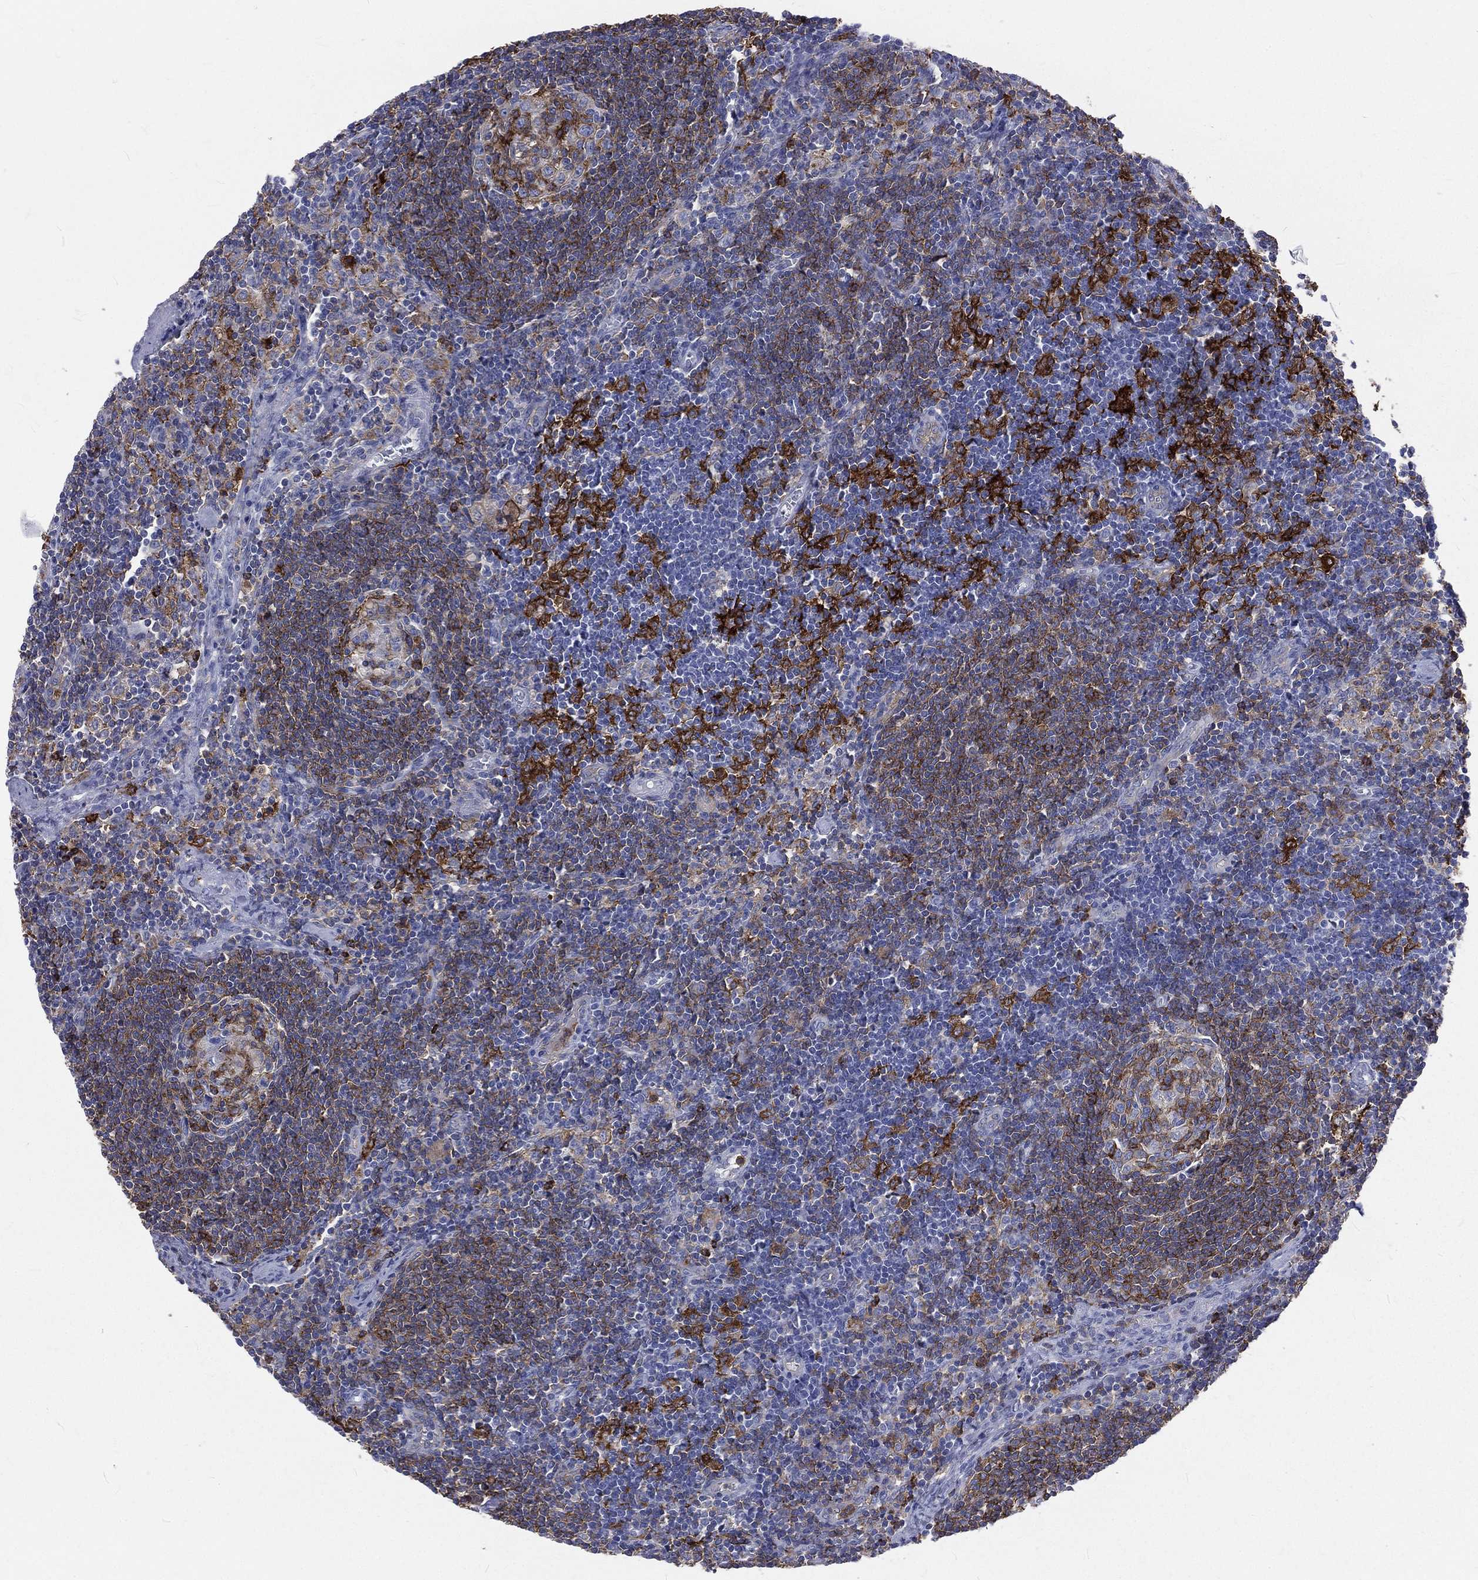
{"staining": {"intensity": "strong", "quantity": "<25%", "location": "cytoplasmic/membranous"}, "tissue": "lymph node", "cell_type": "Germinal center cells", "image_type": "normal", "snomed": [{"axis": "morphology", "description": "Normal tissue, NOS"}, {"axis": "morphology", "description": "Adenocarcinoma, NOS"}, {"axis": "topography", "description": "Lymph node"}, {"axis": "topography", "description": "Pancreas"}], "caption": "Brown immunohistochemical staining in benign human lymph node shows strong cytoplasmic/membranous expression in about <25% of germinal center cells.", "gene": "BASP1", "patient": {"sex": "female", "age": 58}}